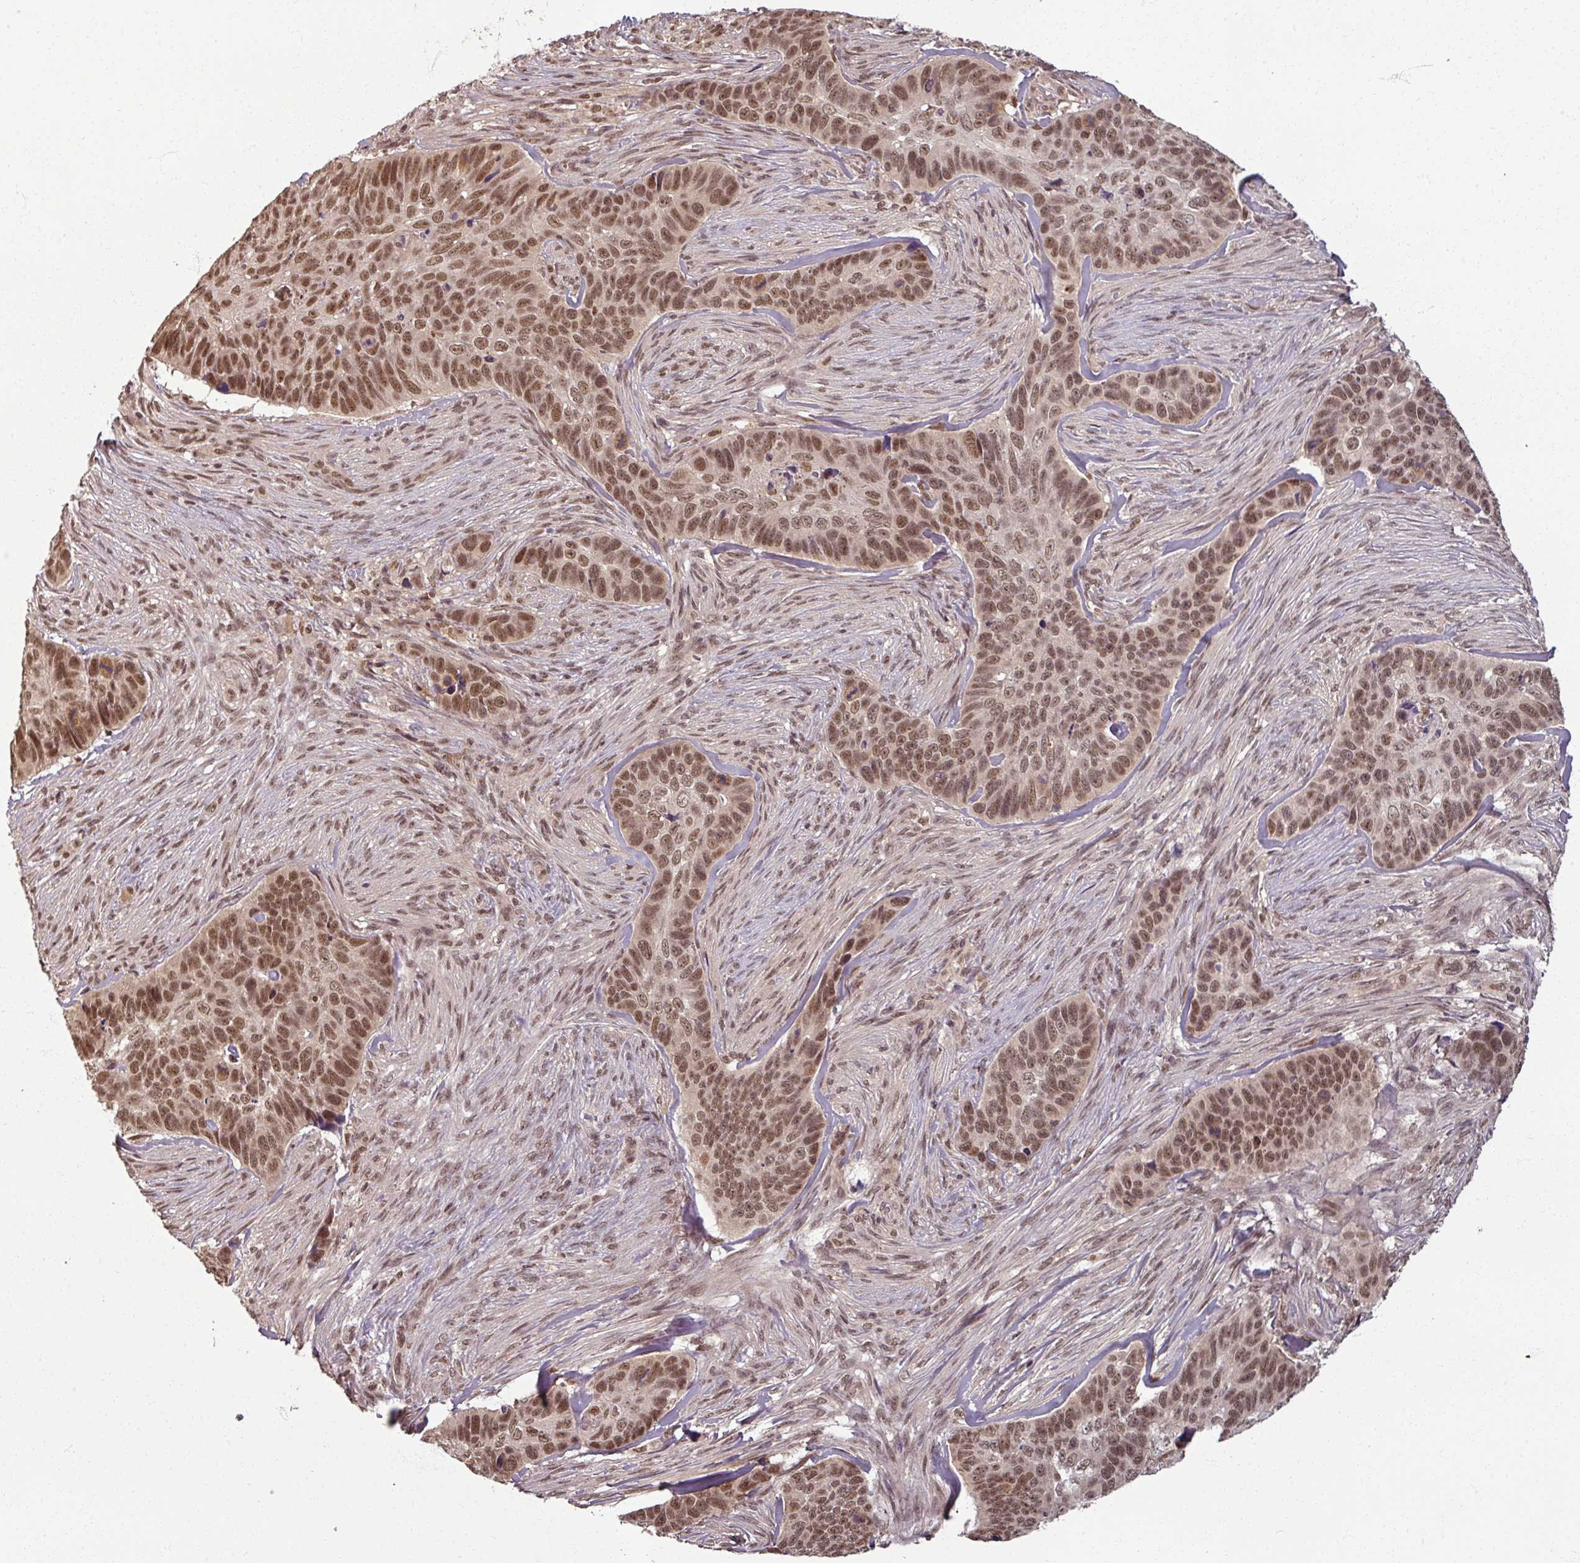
{"staining": {"intensity": "moderate", "quantity": ">75%", "location": "nuclear"}, "tissue": "skin cancer", "cell_type": "Tumor cells", "image_type": "cancer", "snomed": [{"axis": "morphology", "description": "Basal cell carcinoma"}, {"axis": "topography", "description": "Skin"}], "caption": "Protein expression analysis of skin cancer exhibits moderate nuclear staining in about >75% of tumor cells.", "gene": "POLR2G", "patient": {"sex": "female", "age": 82}}